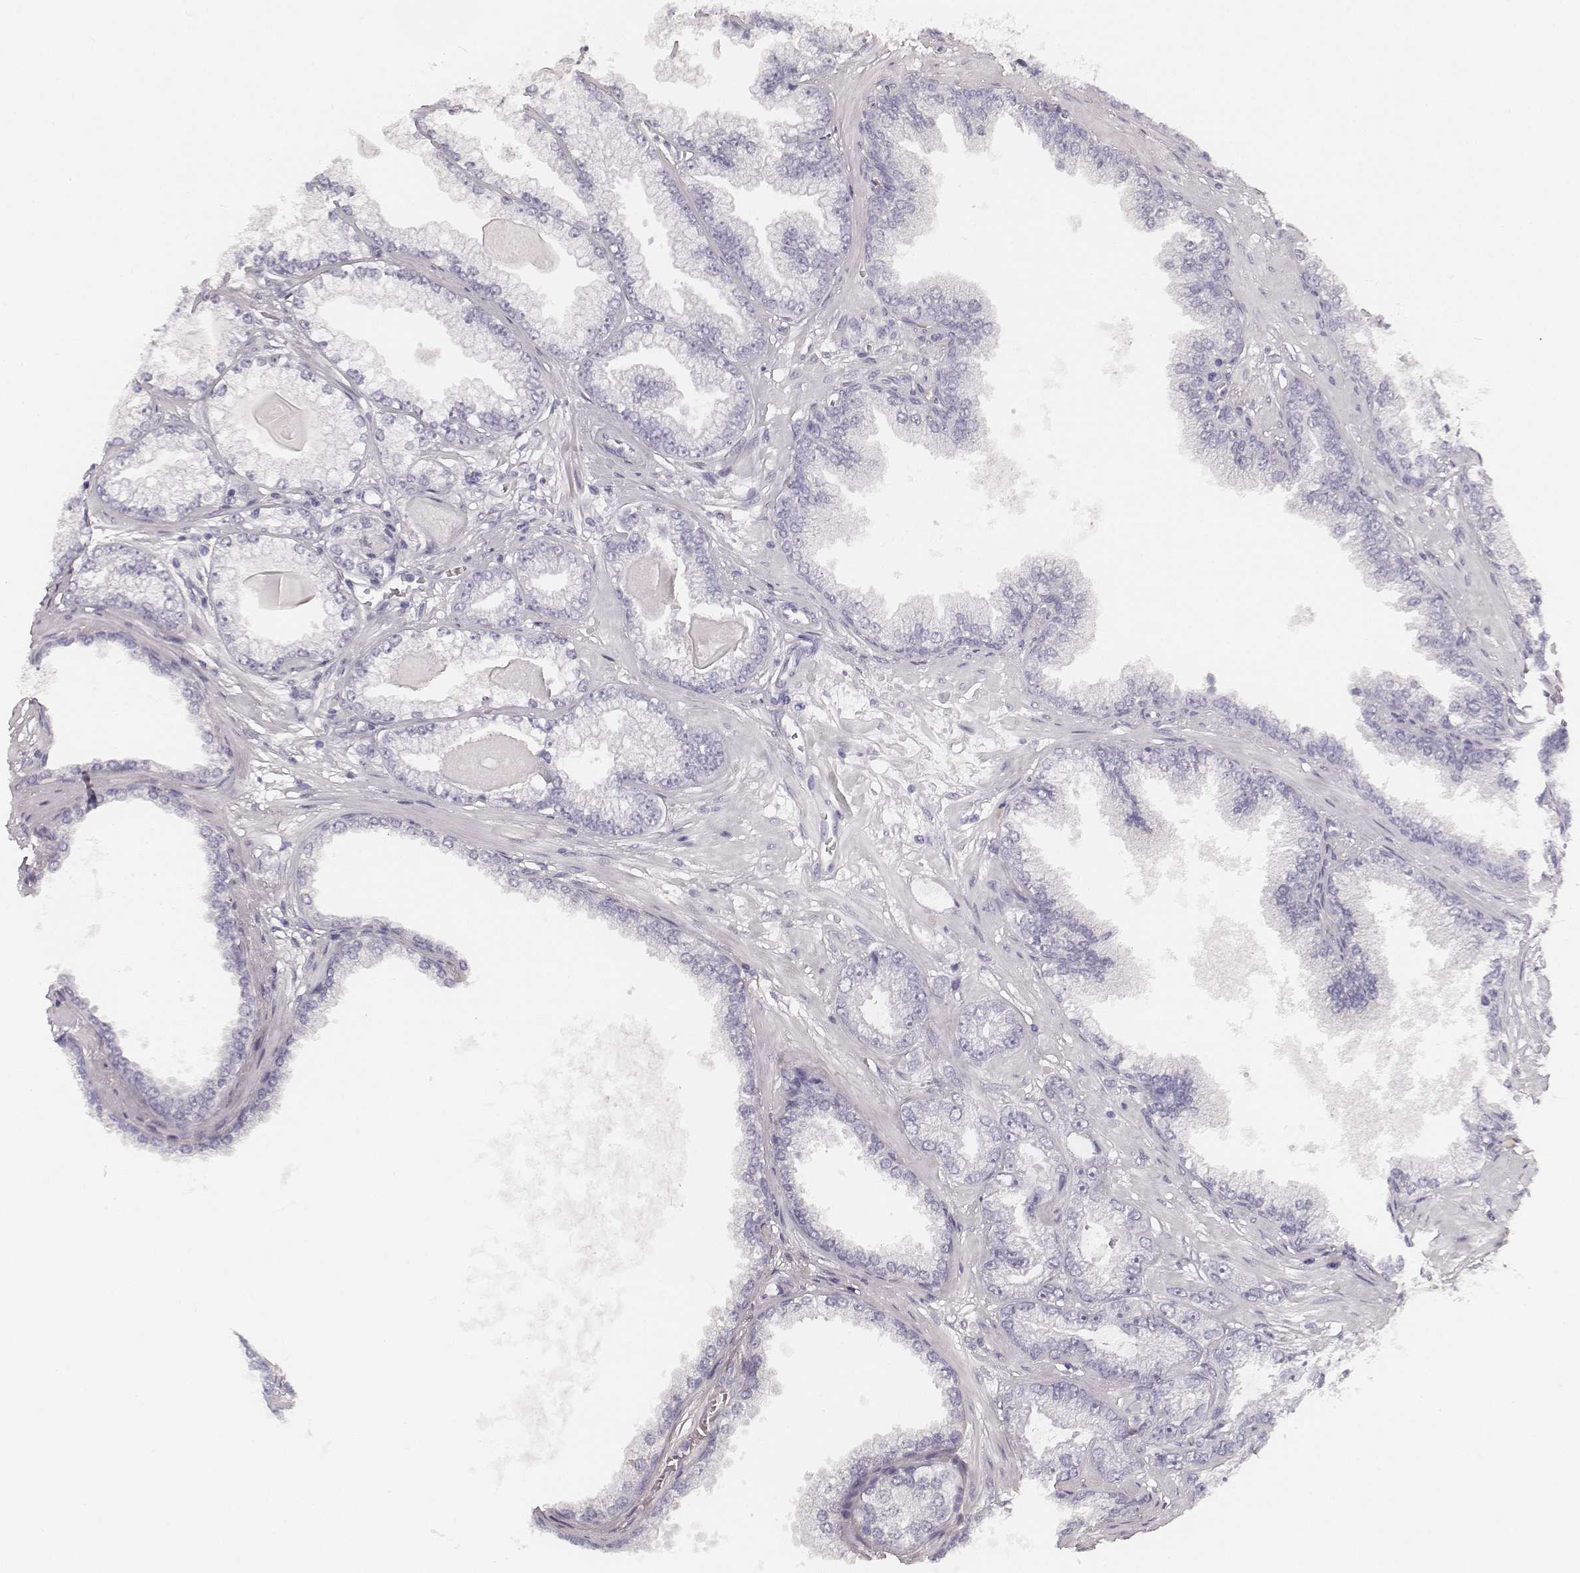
{"staining": {"intensity": "negative", "quantity": "none", "location": "none"}, "tissue": "prostate cancer", "cell_type": "Tumor cells", "image_type": "cancer", "snomed": [{"axis": "morphology", "description": "Adenocarcinoma, Low grade"}, {"axis": "topography", "description": "Prostate"}], "caption": "IHC micrograph of neoplastic tissue: human prostate cancer stained with DAB displays no significant protein expression in tumor cells.", "gene": "HNF4G", "patient": {"sex": "male", "age": 64}}